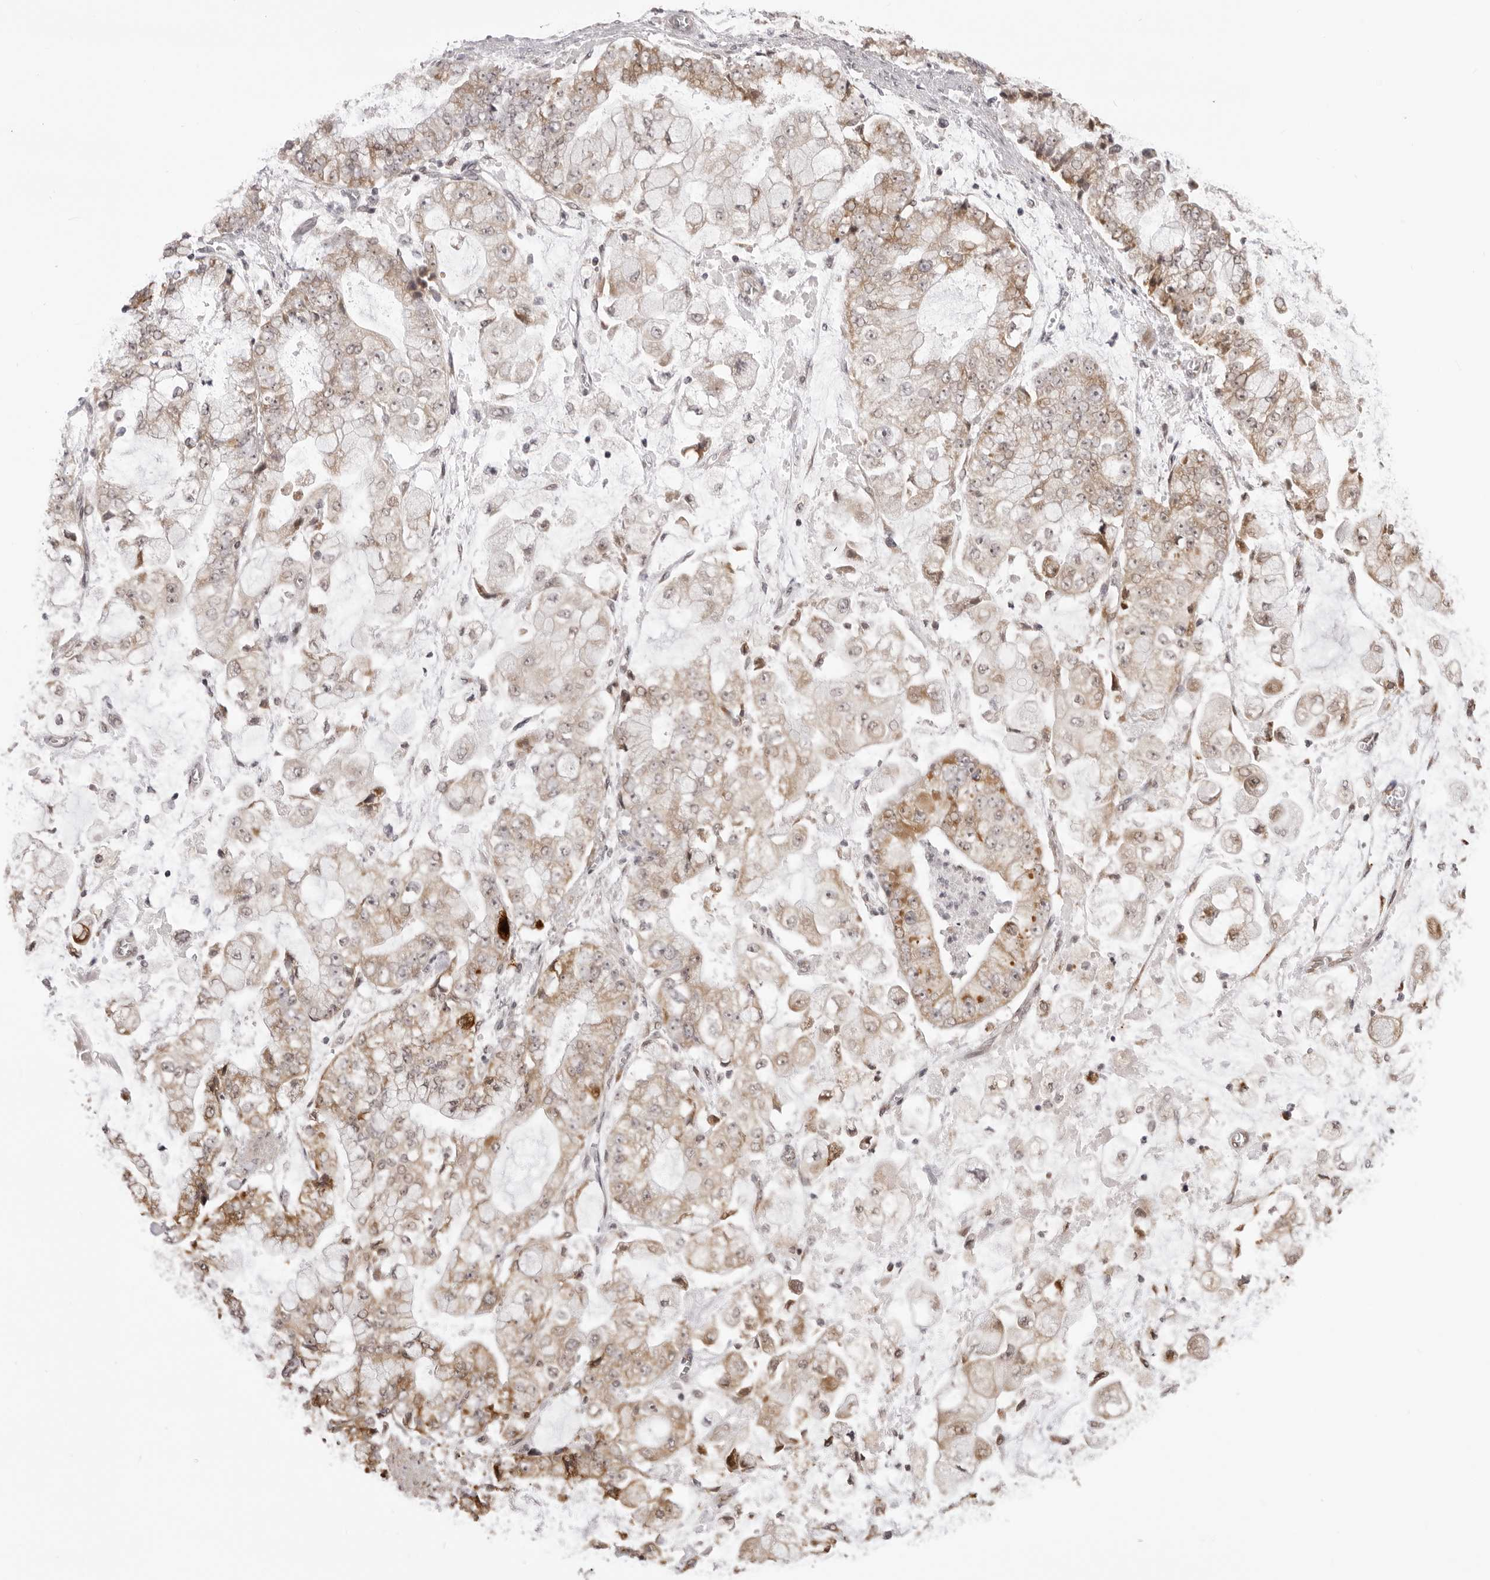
{"staining": {"intensity": "moderate", "quantity": ">75%", "location": "cytoplasmic/membranous"}, "tissue": "stomach cancer", "cell_type": "Tumor cells", "image_type": "cancer", "snomed": [{"axis": "morphology", "description": "Adenocarcinoma, NOS"}, {"axis": "topography", "description": "Stomach"}], "caption": "Moderate cytoplasmic/membranous positivity for a protein is identified in about >75% of tumor cells of stomach cancer (adenocarcinoma) using immunohistochemistry (IHC).", "gene": "ZC3H11A", "patient": {"sex": "male", "age": 76}}